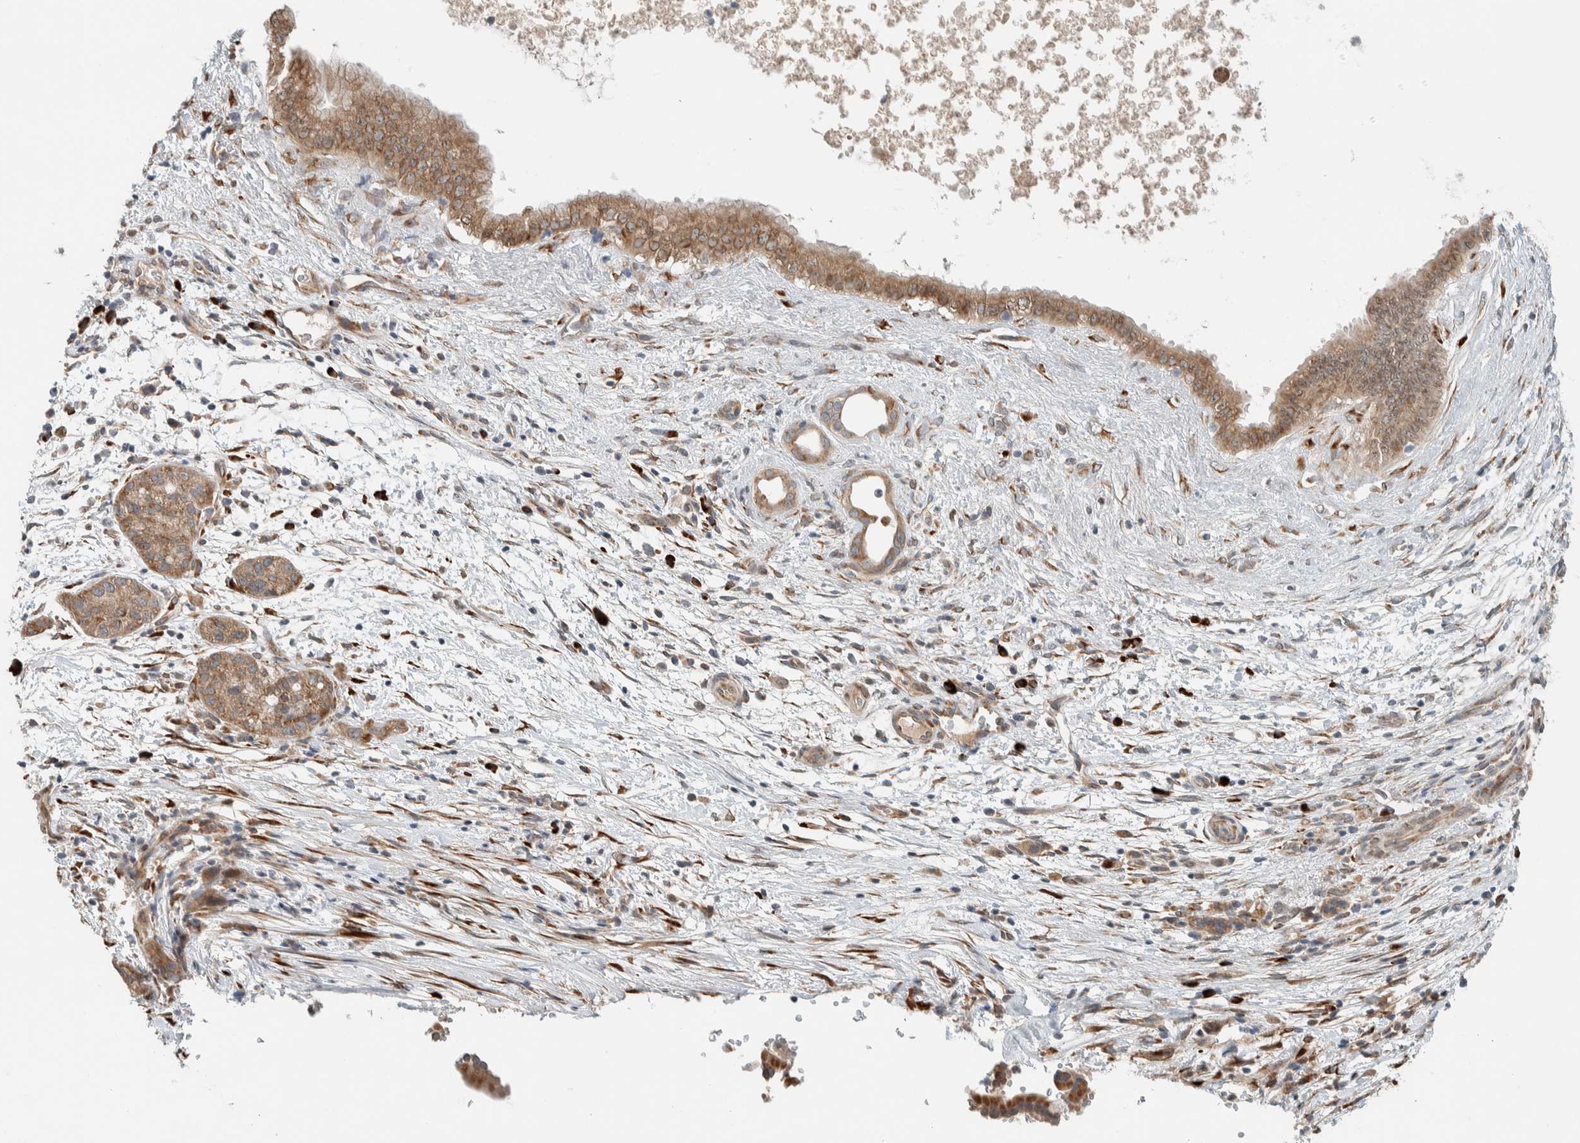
{"staining": {"intensity": "moderate", "quantity": ">75%", "location": "cytoplasmic/membranous"}, "tissue": "pancreatic cancer", "cell_type": "Tumor cells", "image_type": "cancer", "snomed": [{"axis": "morphology", "description": "Adenocarcinoma, NOS"}, {"axis": "topography", "description": "Pancreas"}], "caption": "Human adenocarcinoma (pancreatic) stained for a protein (brown) reveals moderate cytoplasmic/membranous positive expression in about >75% of tumor cells.", "gene": "CTBP2", "patient": {"sex": "female", "age": 78}}